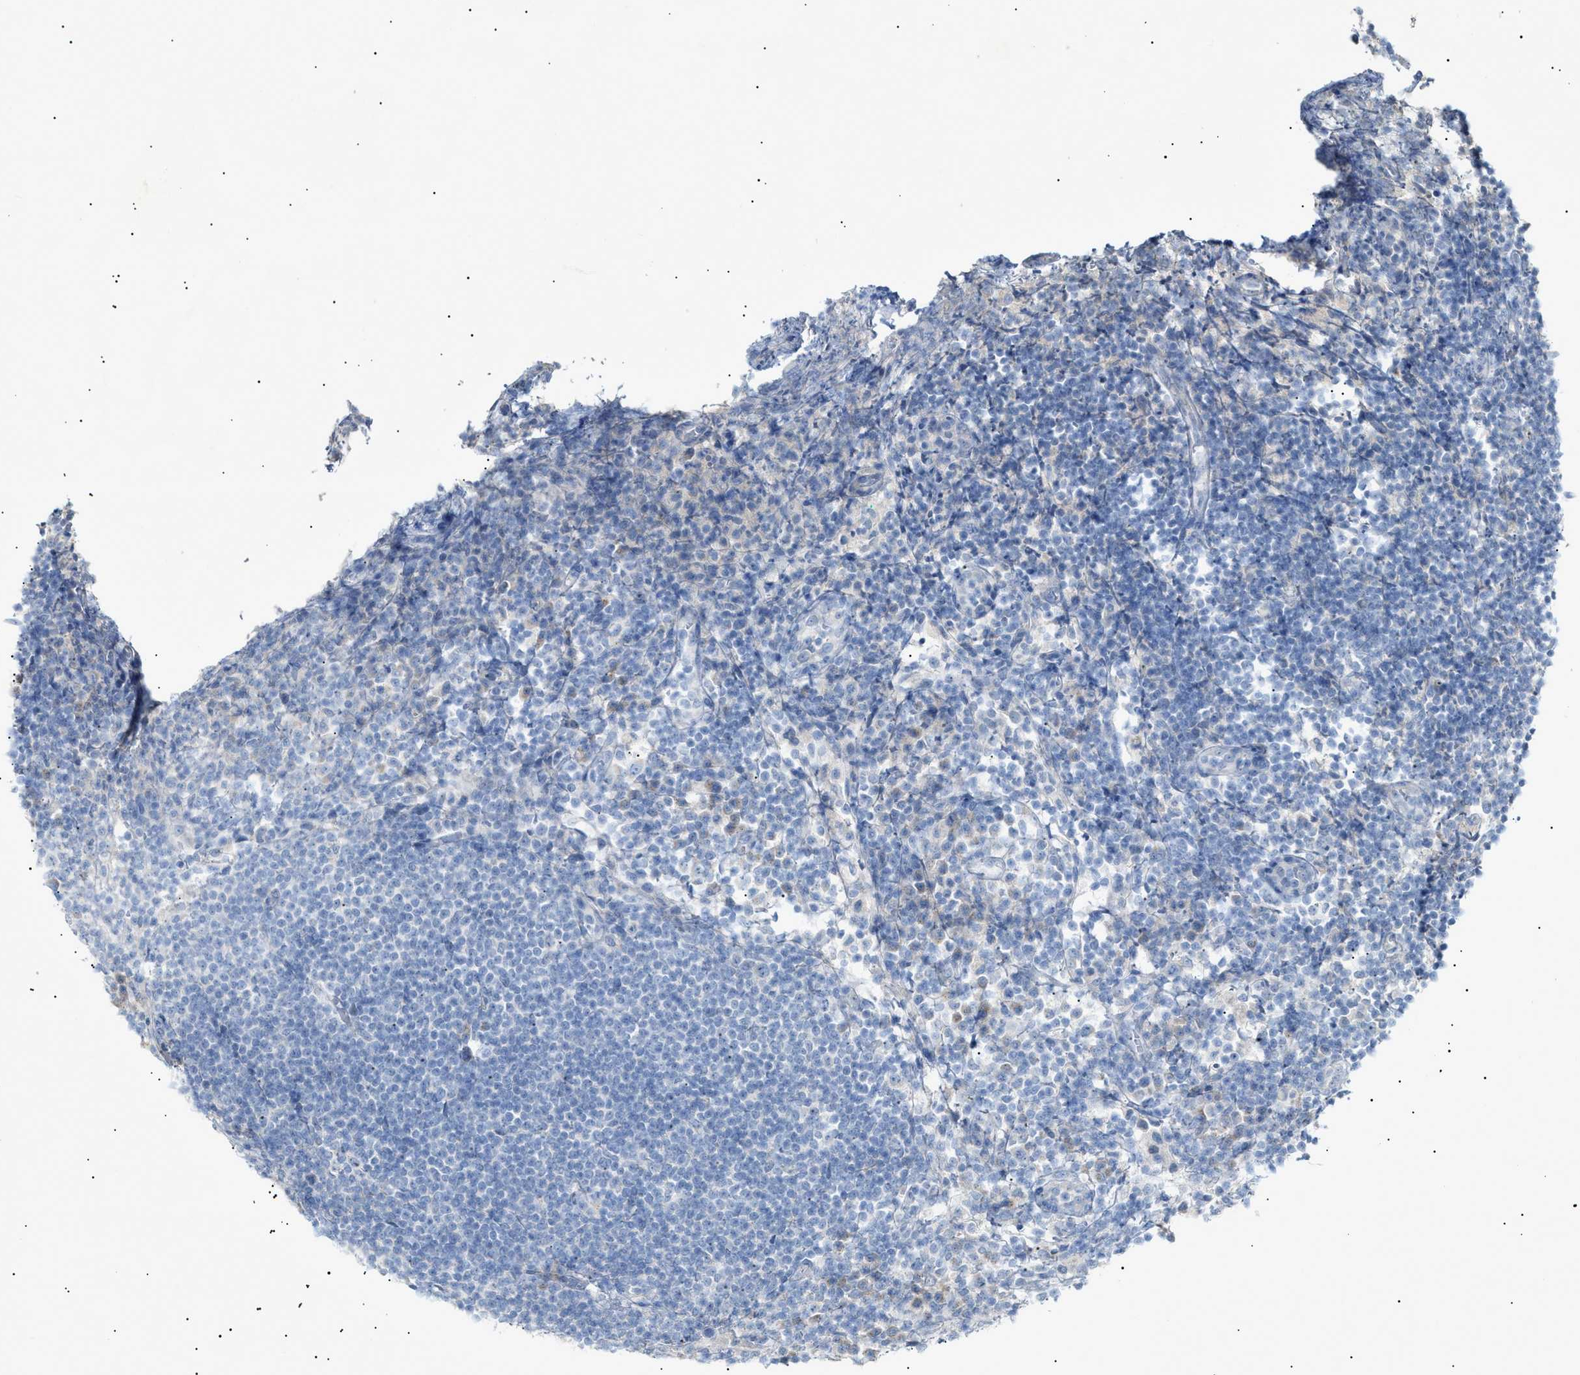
{"staining": {"intensity": "negative", "quantity": "none", "location": "none"}, "tissue": "lymph node", "cell_type": "Germinal center cells", "image_type": "normal", "snomed": [{"axis": "morphology", "description": "Normal tissue, NOS"}, {"axis": "topography", "description": "Lymph node"}], "caption": "The IHC image has no significant expression in germinal center cells of lymph node.", "gene": "SLC25A31", "patient": {"sex": "female", "age": 53}}